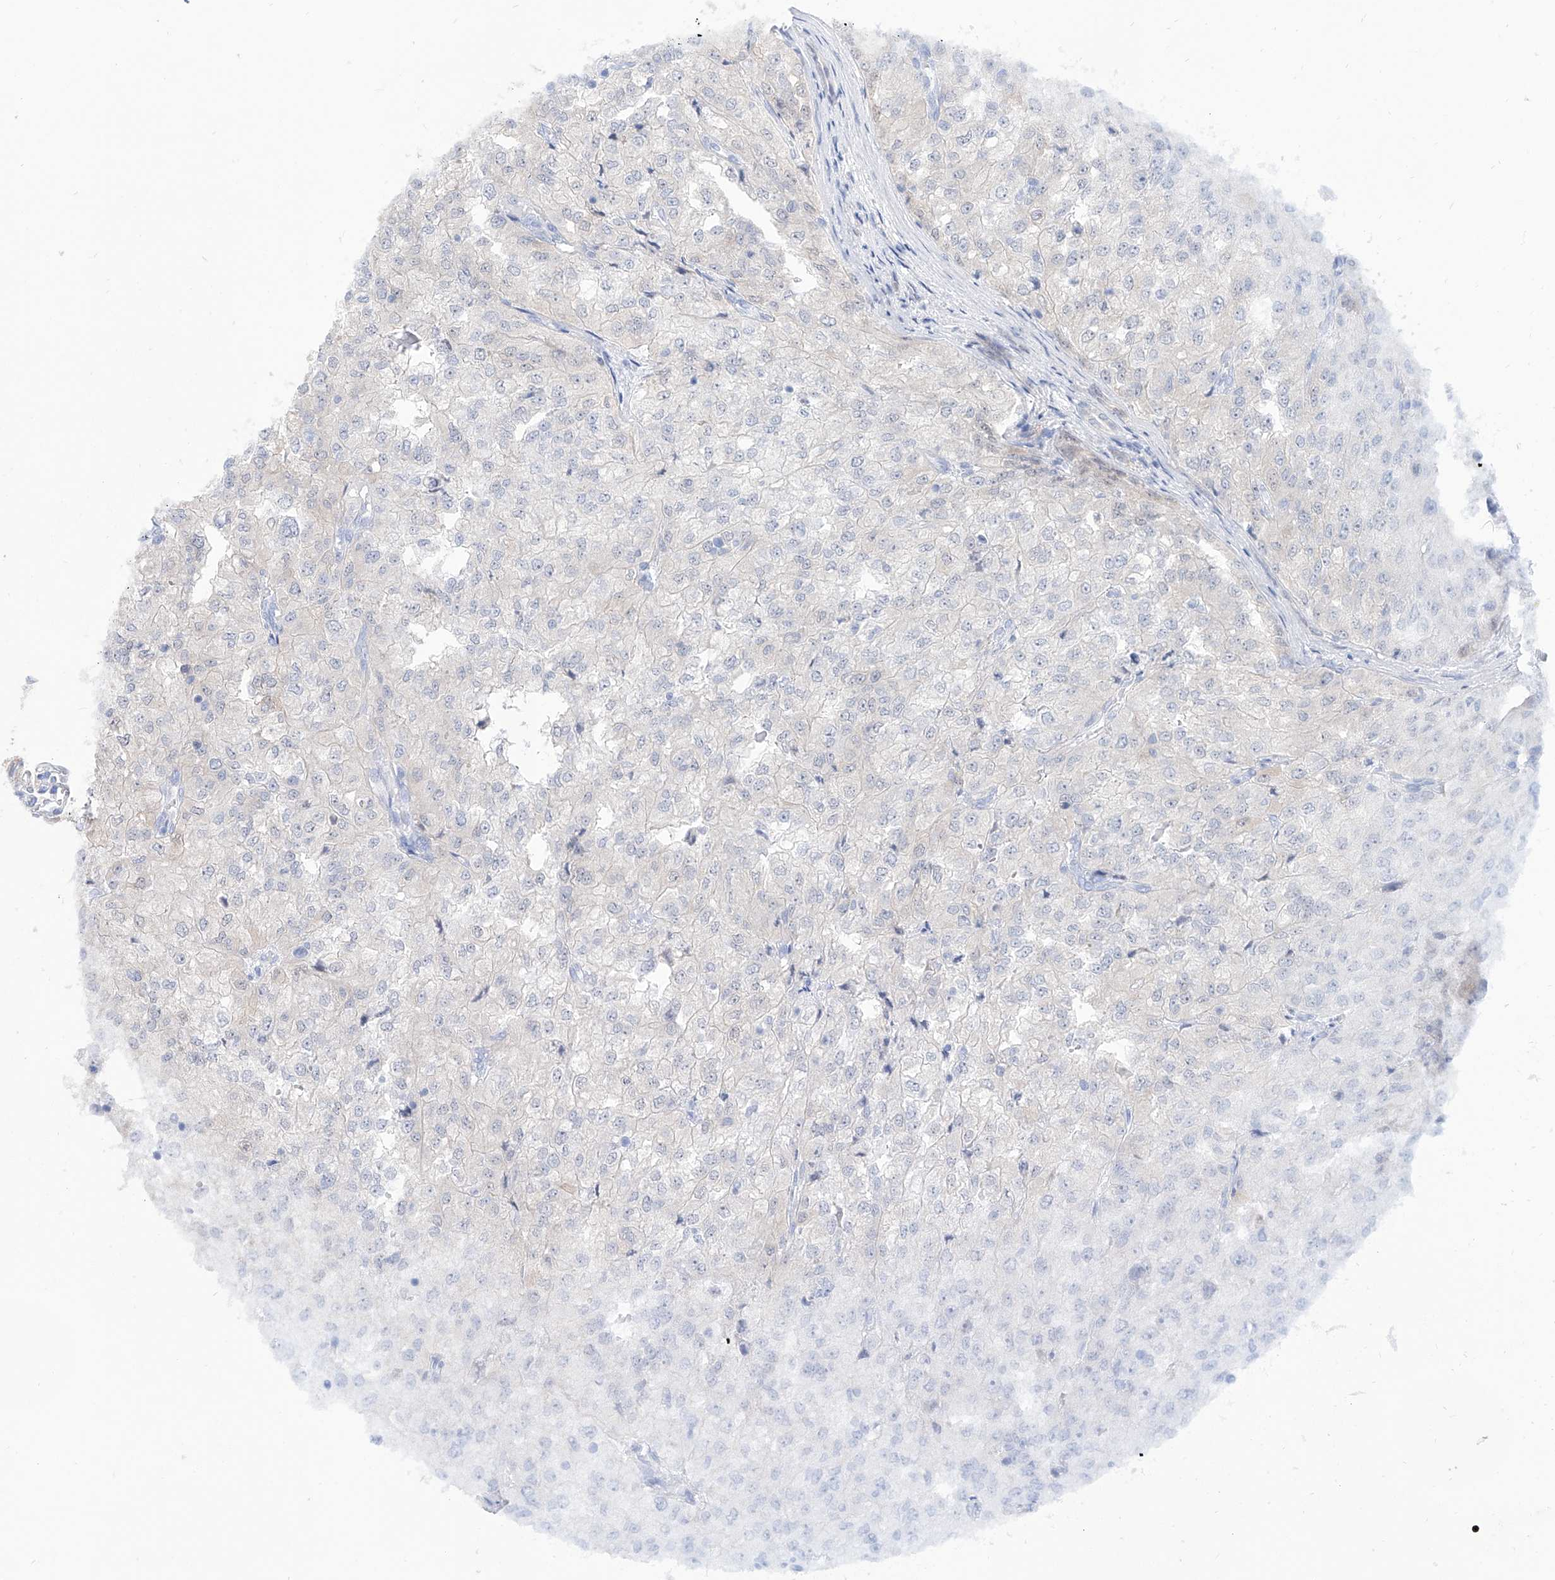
{"staining": {"intensity": "negative", "quantity": "none", "location": "none"}, "tissue": "renal cancer", "cell_type": "Tumor cells", "image_type": "cancer", "snomed": [{"axis": "morphology", "description": "Adenocarcinoma, NOS"}, {"axis": "topography", "description": "Kidney"}], "caption": "Immunohistochemistry (IHC) micrograph of neoplastic tissue: adenocarcinoma (renal) stained with DAB (3,3'-diaminobenzidine) displays no significant protein staining in tumor cells. (DAB (3,3'-diaminobenzidine) immunohistochemistry (IHC) visualized using brightfield microscopy, high magnification).", "gene": "PDXK", "patient": {"sex": "female", "age": 54}}